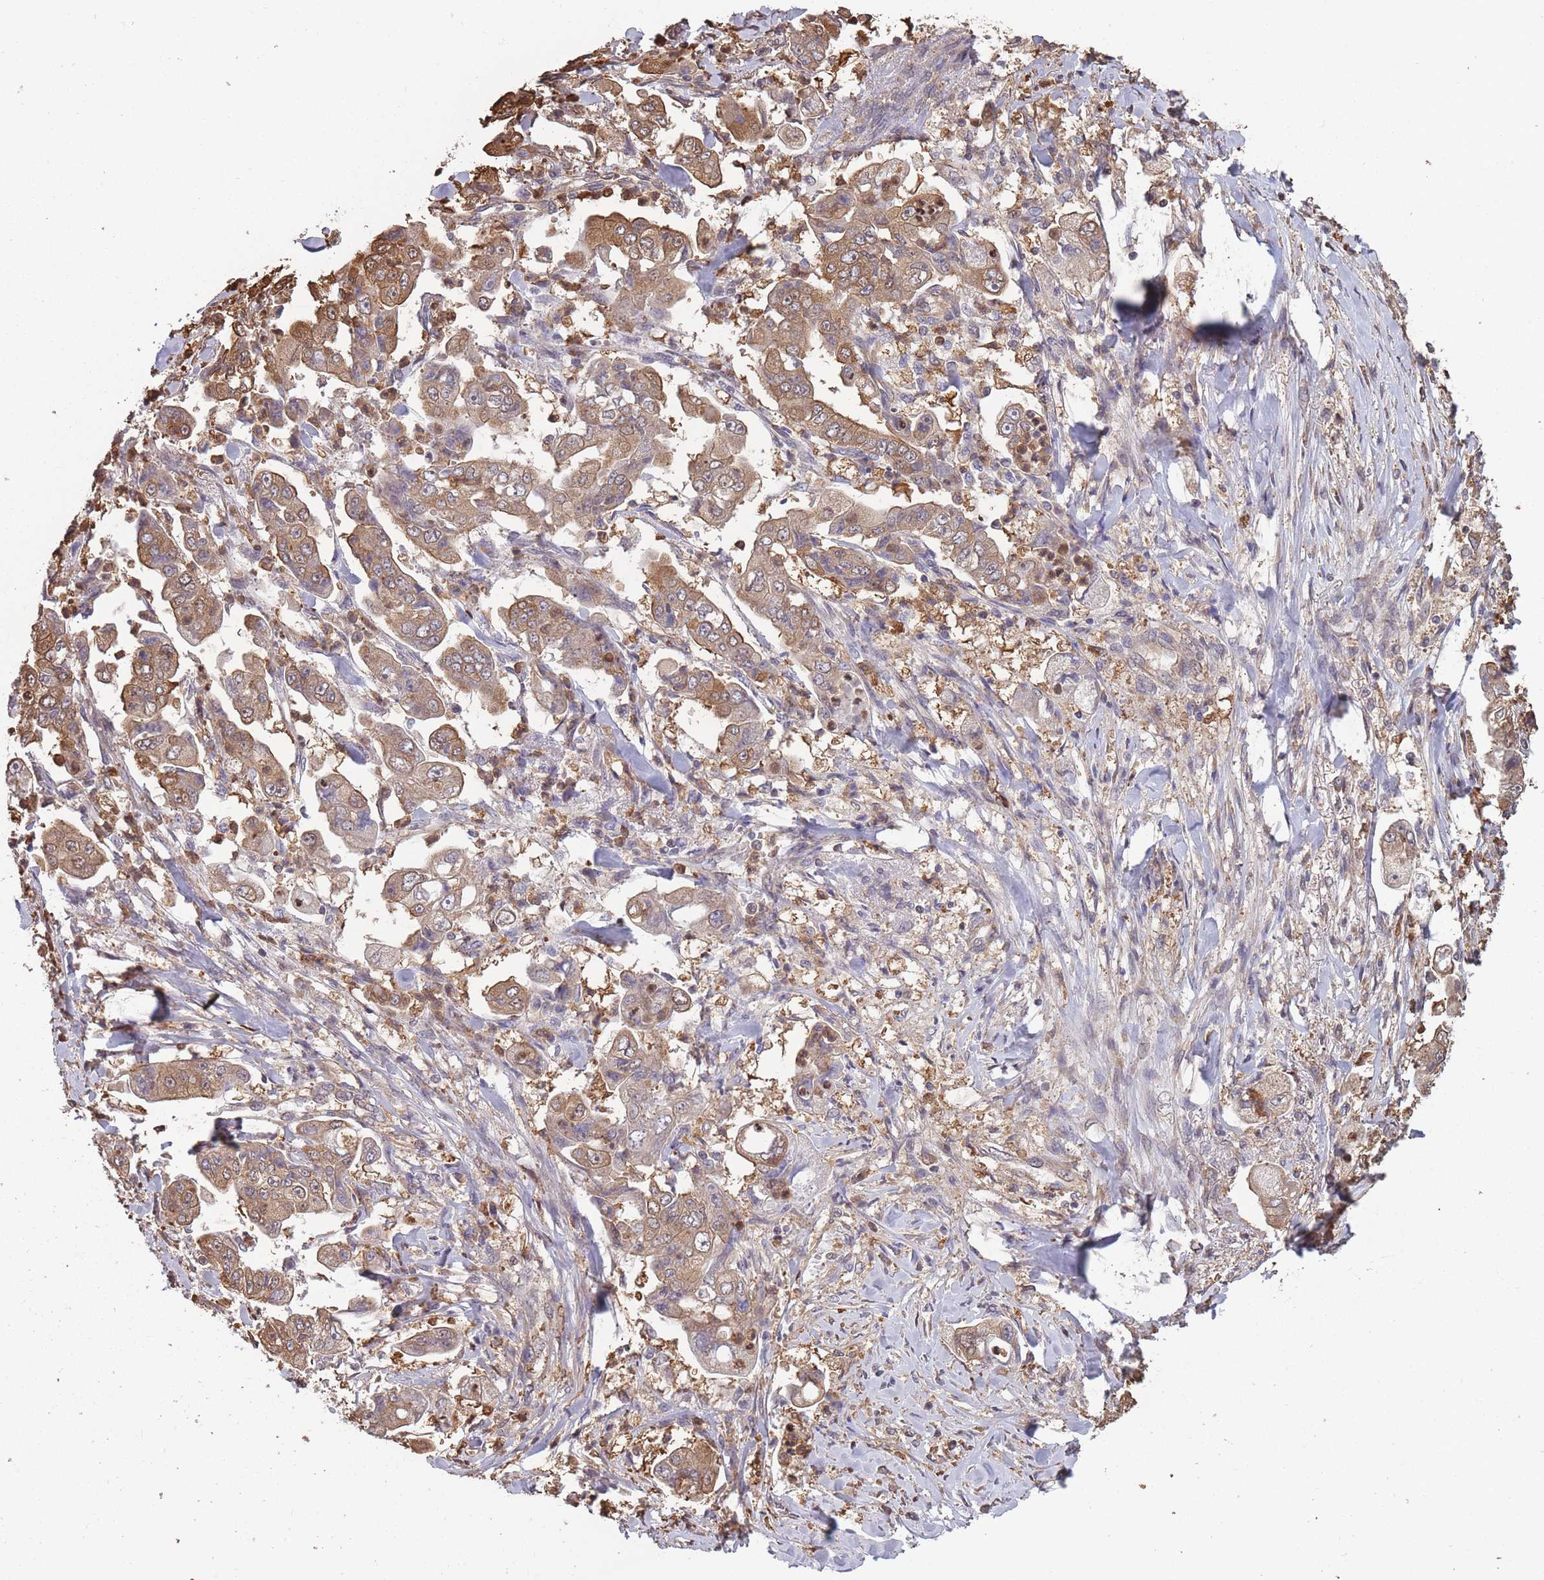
{"staining": {"intensity": "moderate", "quantity": ">75%", "location": "cytoplasmic/membranous"}, "tissue": "stomach cancer", "cell_type": "Tumor cells", "image_type": "cancer", "snomed": [{"axis": "morphology", "description": "Adenocarcinoma, NOS"}, {"axis": "topography", "description": "Stomach"}], "caption": "A brown stain shows moderate cytoplasmic/membranous positivity of a protein in stomach cancer tumor cells.", "gene": "ARL13B", "patient": {"sex": "male", "age": 62}}